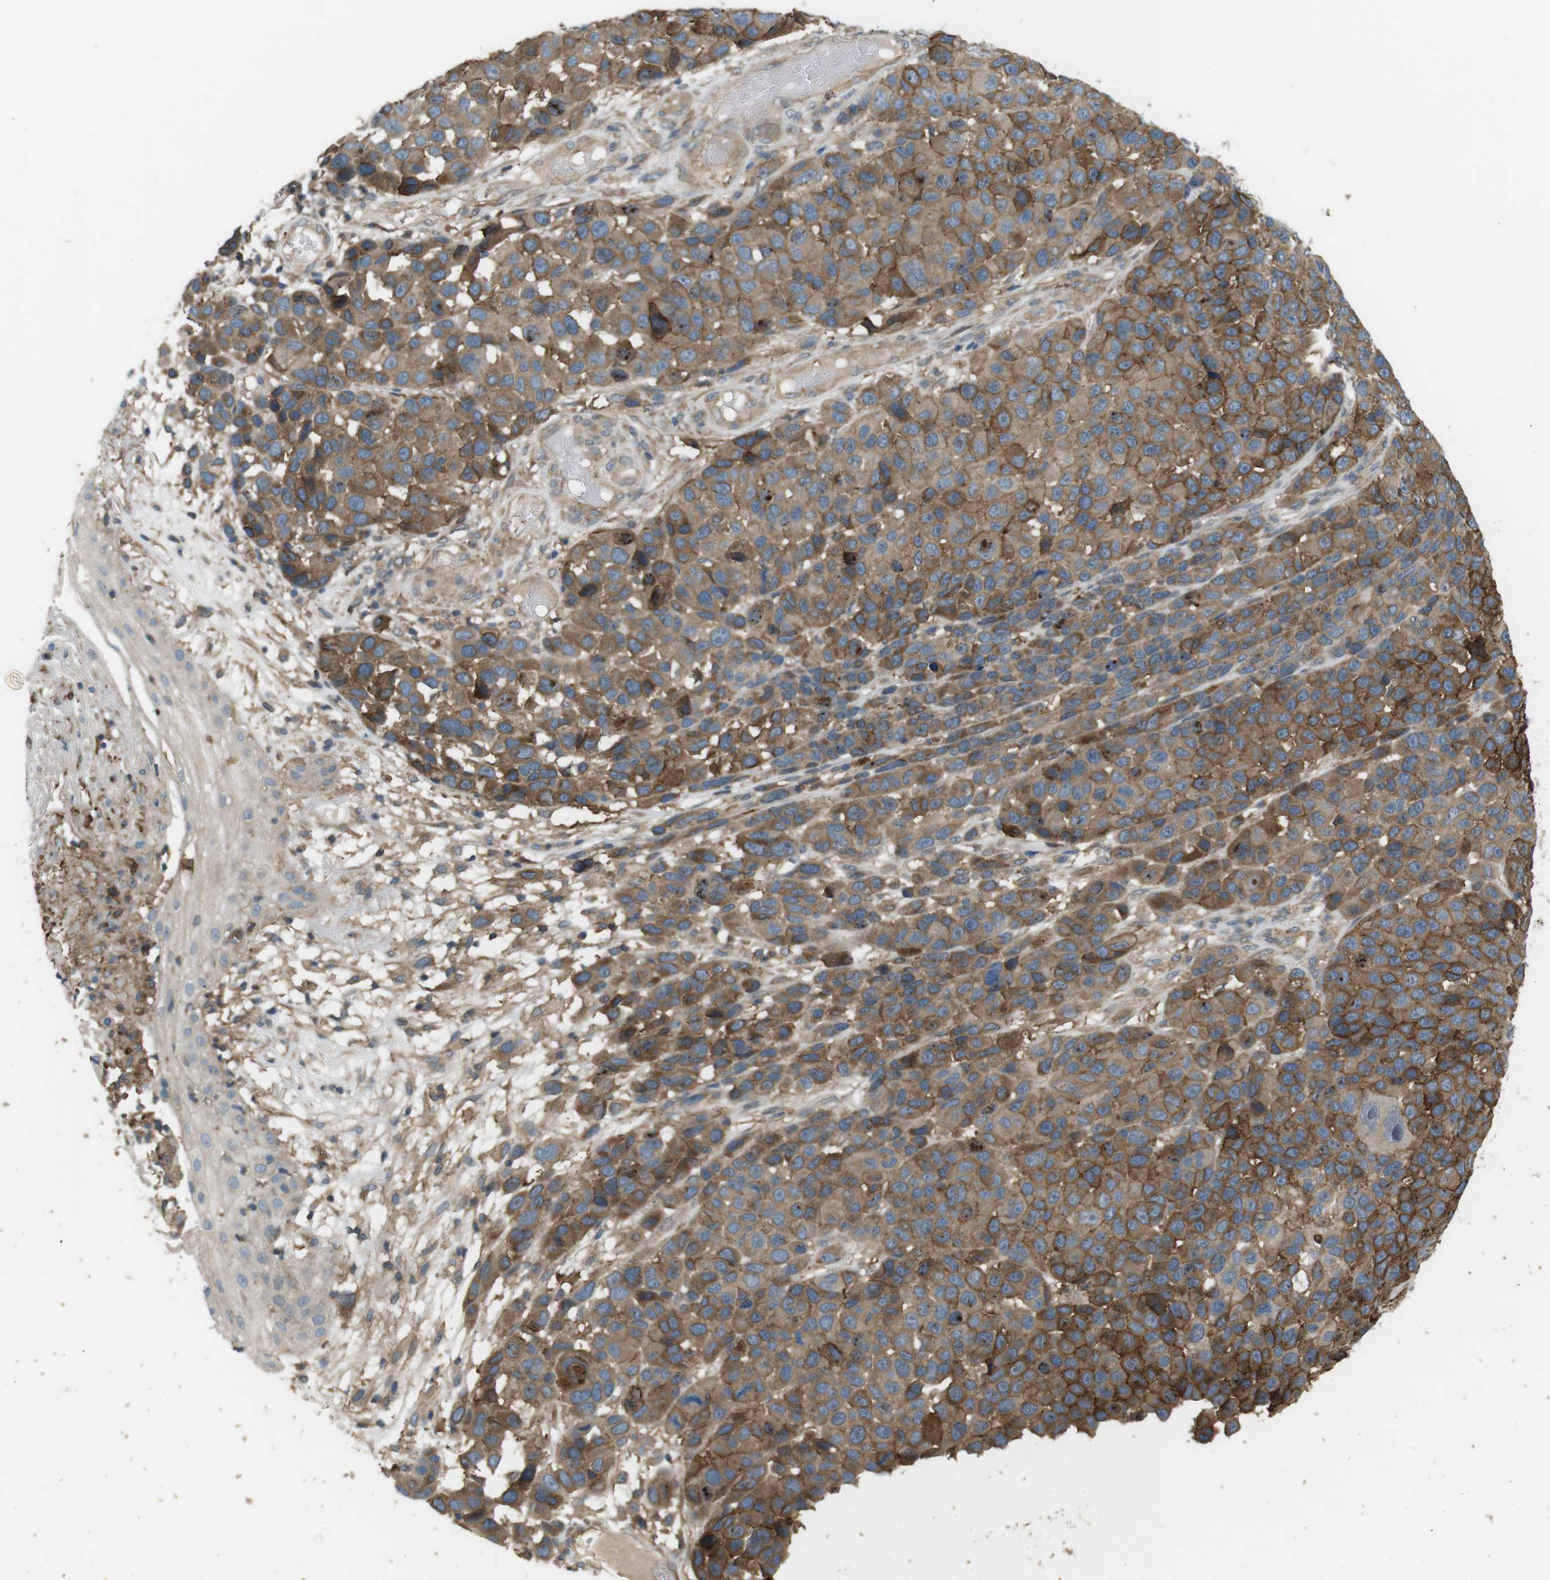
{"staining": {"intensity": "strong", "quantity": ">75%", "location": "cytoplasmic/membranous,nuclear"}, "tissue": "melanoma", "cell_type": "Tumor cells", "image_type": "cancer", "snomed": [{"axis": "morphology", "description": "Malignant melanoma, NOS"}, {"axis": "topography", "description": "Skin"}], "caption": "Strong cytoplasmic/membranous and nuclear positivity is identified in about >75% of tumor cells in melanoma.", "gene": "DDAH2", "patient": {"sex": "male", "age": 53}}